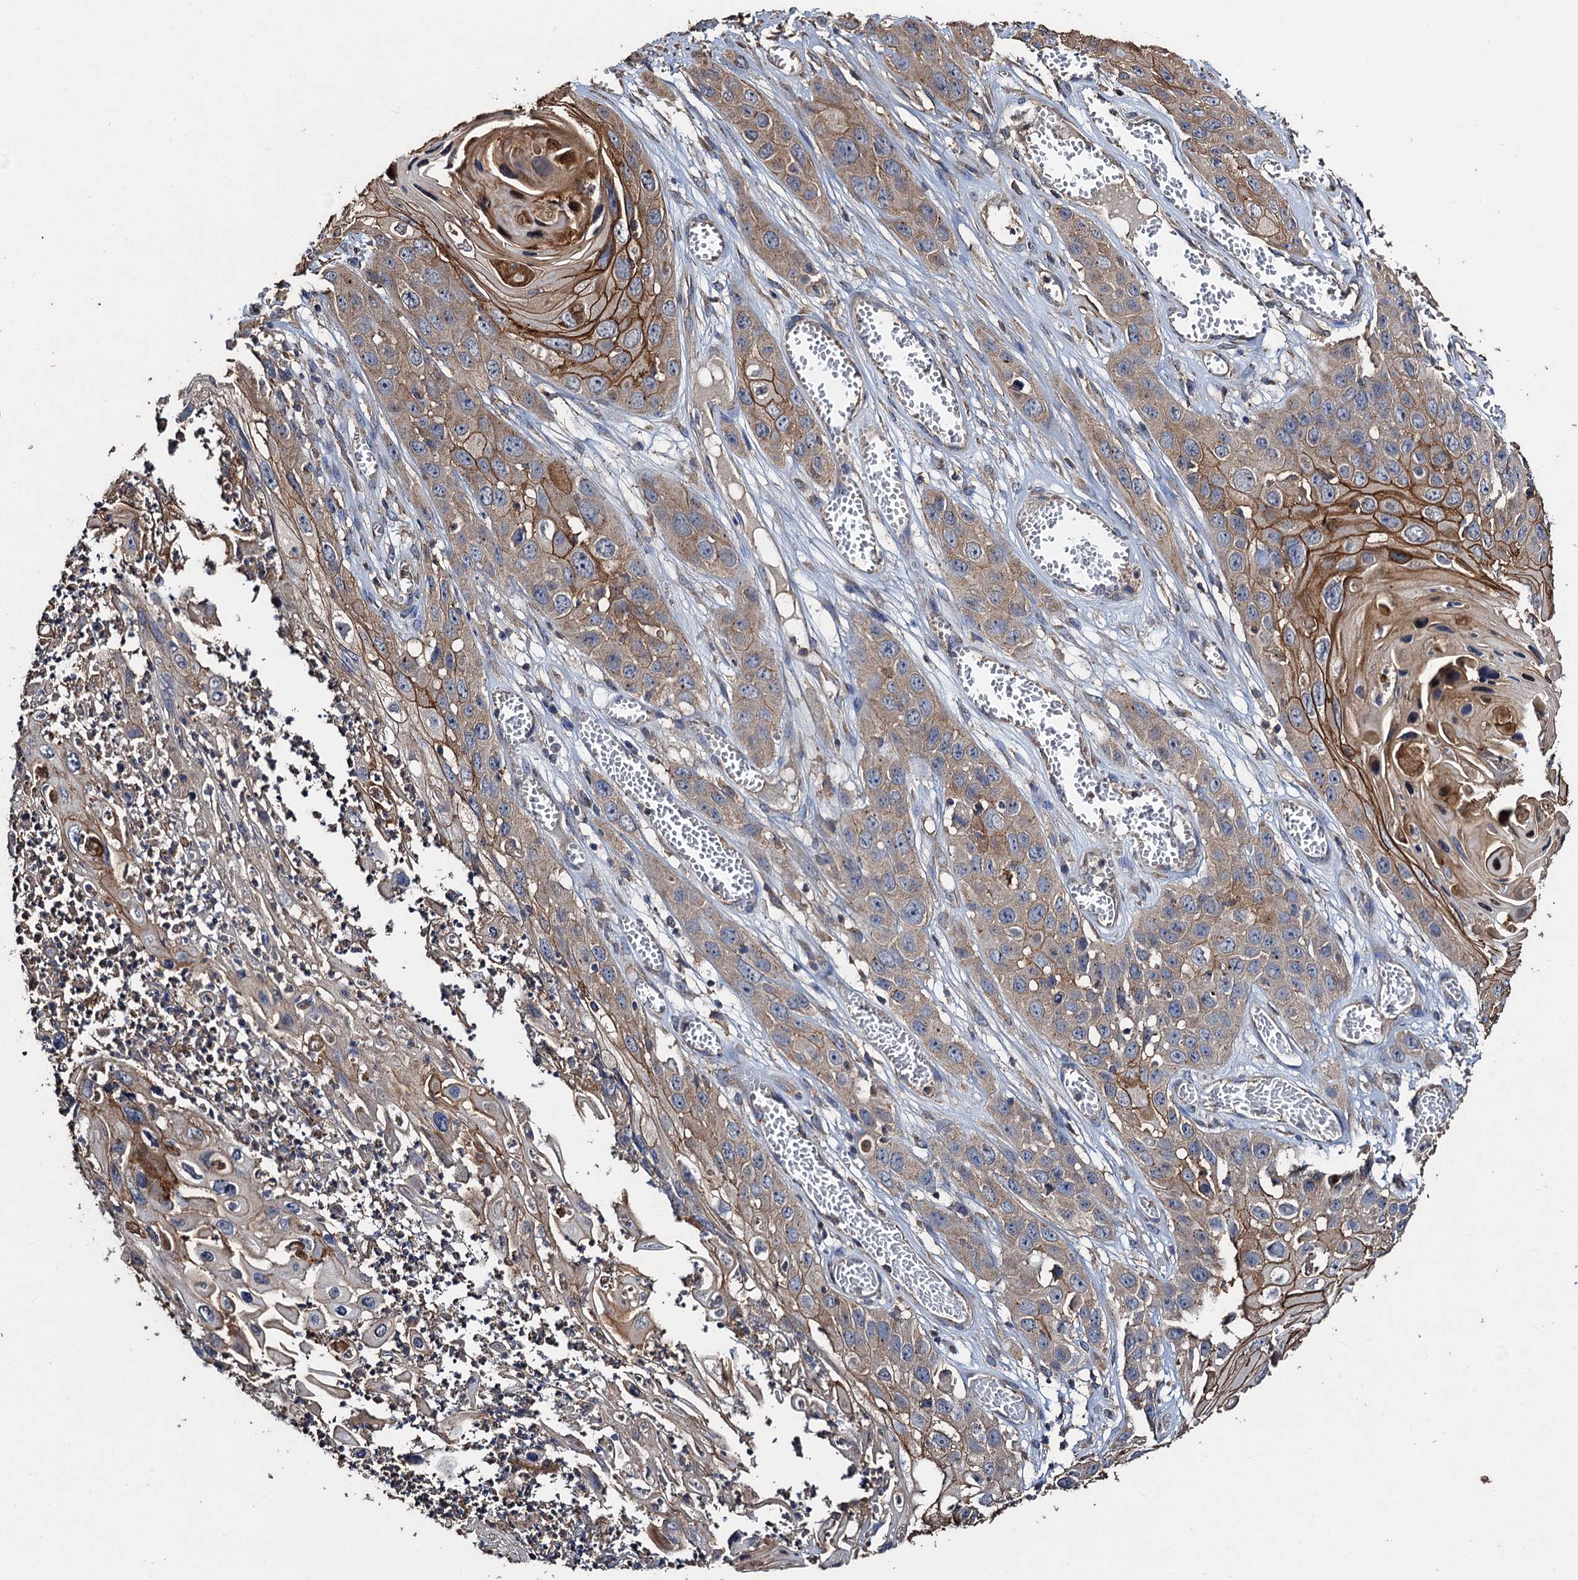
{"staining": {"intensity": "strong", "quantity": "25%-75%", "location": "cytoplasmic/membranous"}, "tissue": "skin cancer", "cell_type": "Tumor cells", "image_type": "cancer", "snomed": [{"axis": "morphology", "description": "Squamous cell carcinoma, NOS"}, {"axis": "topography", "description": "Skin"}], "caption": "Skin cancer (squamous cell carcinoma) stained for a protein (brown) exhibits strong cytoplasmic/membranous positive positivity in about 25%-75% of tumor cells.", "gene": "SCUBE3", "patient": {"sex": "male", "age": 55}}